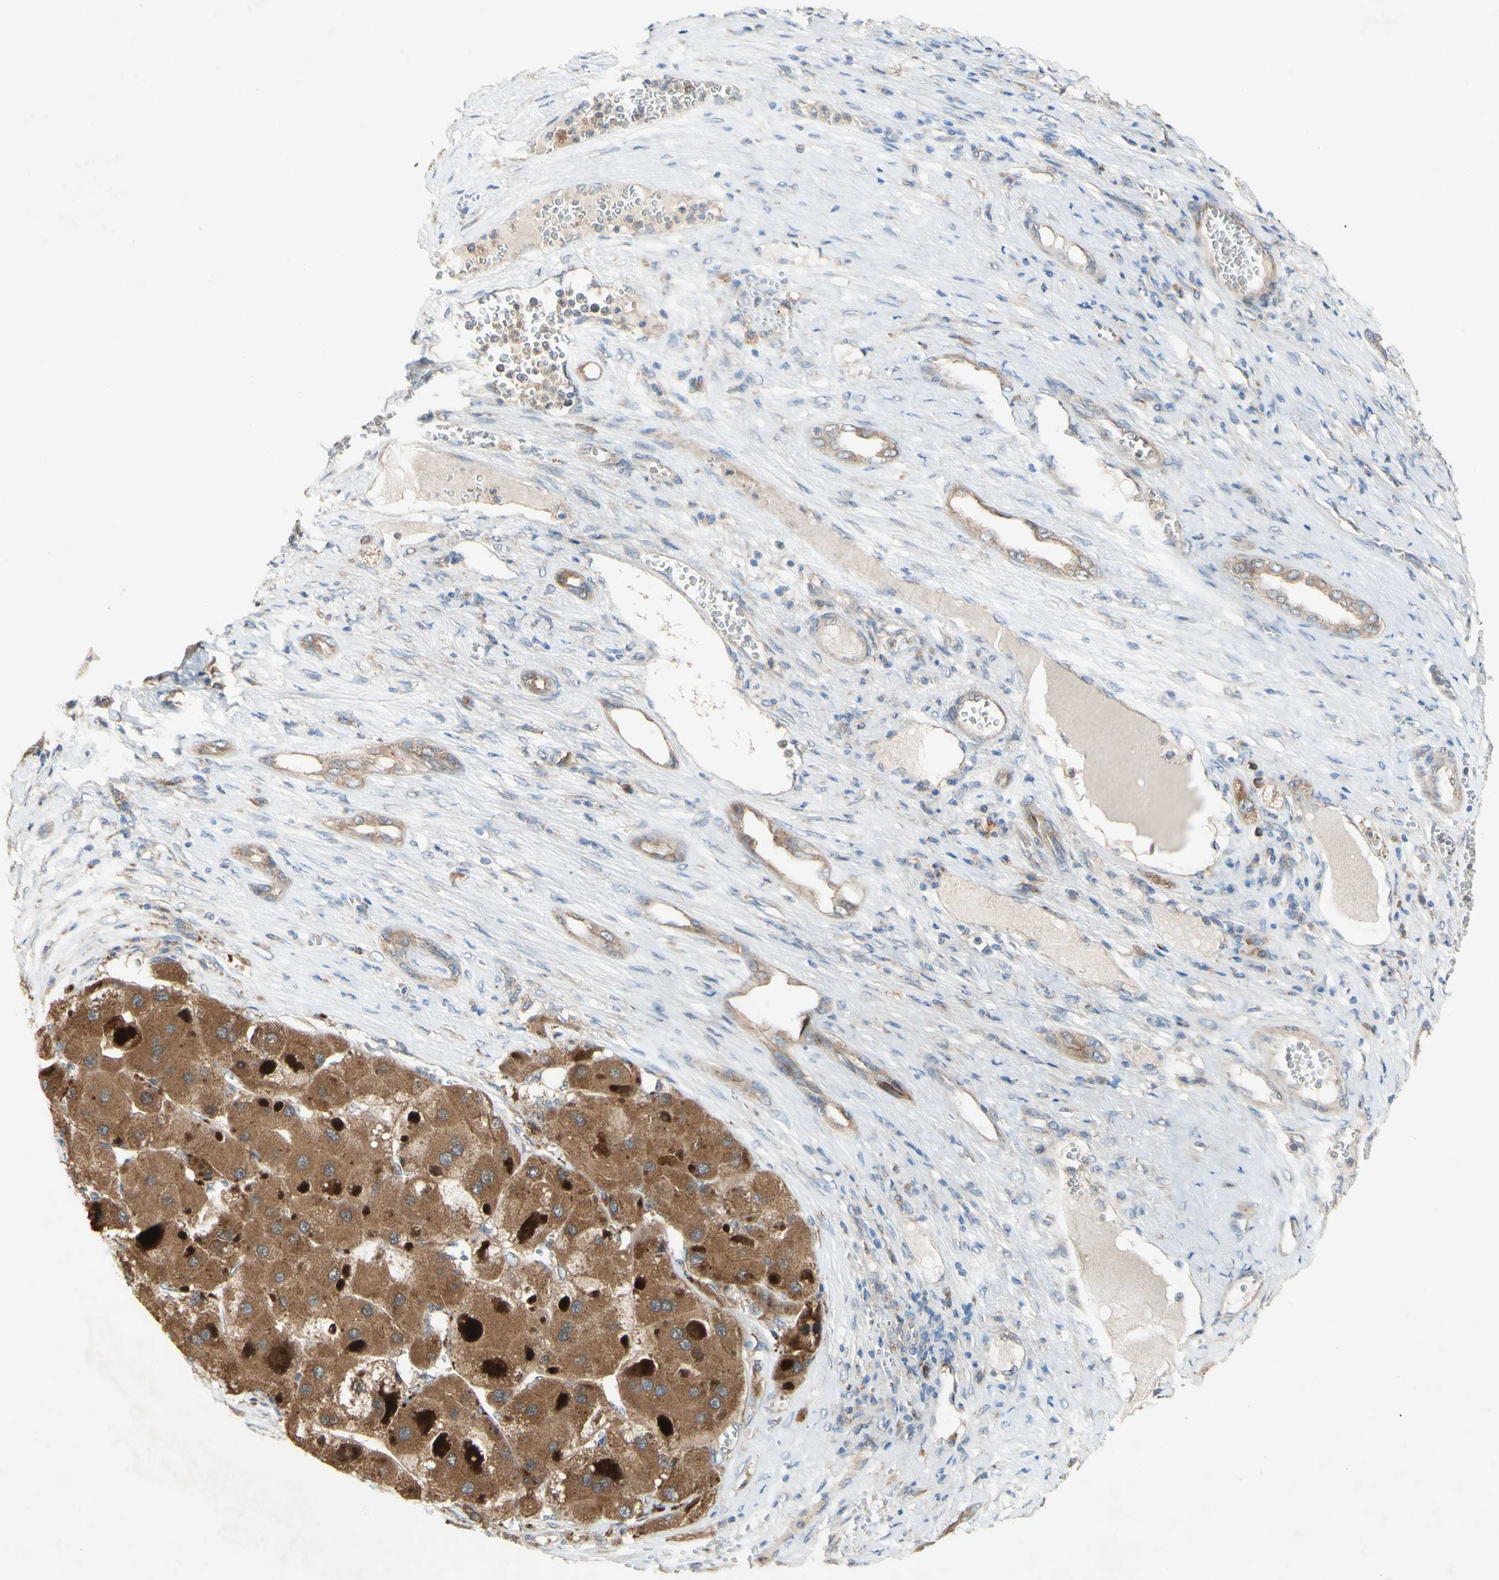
{"staining": {"intensity": "moderate", "quantity": ">75%", "location": "cytoplasmic/membranous"}, "tissue": "liver cancer", "cell_type": "Tumor cells", "image_type": "cancer", "snomed": [{"axis": "morphology", "description": "Carcinoma, Hepatocellular, NOS"}, {"axis": "topography", "description": "Liver"}], "caption": "A medium amount of moderate cytoplasmic/membranous positivity is present in about >75% of tumor cells in liver cancer (hepatocellular carcinoma) tissue.", "gene": "PDGFB", "patient": {"sex": "female", "age": 73}}